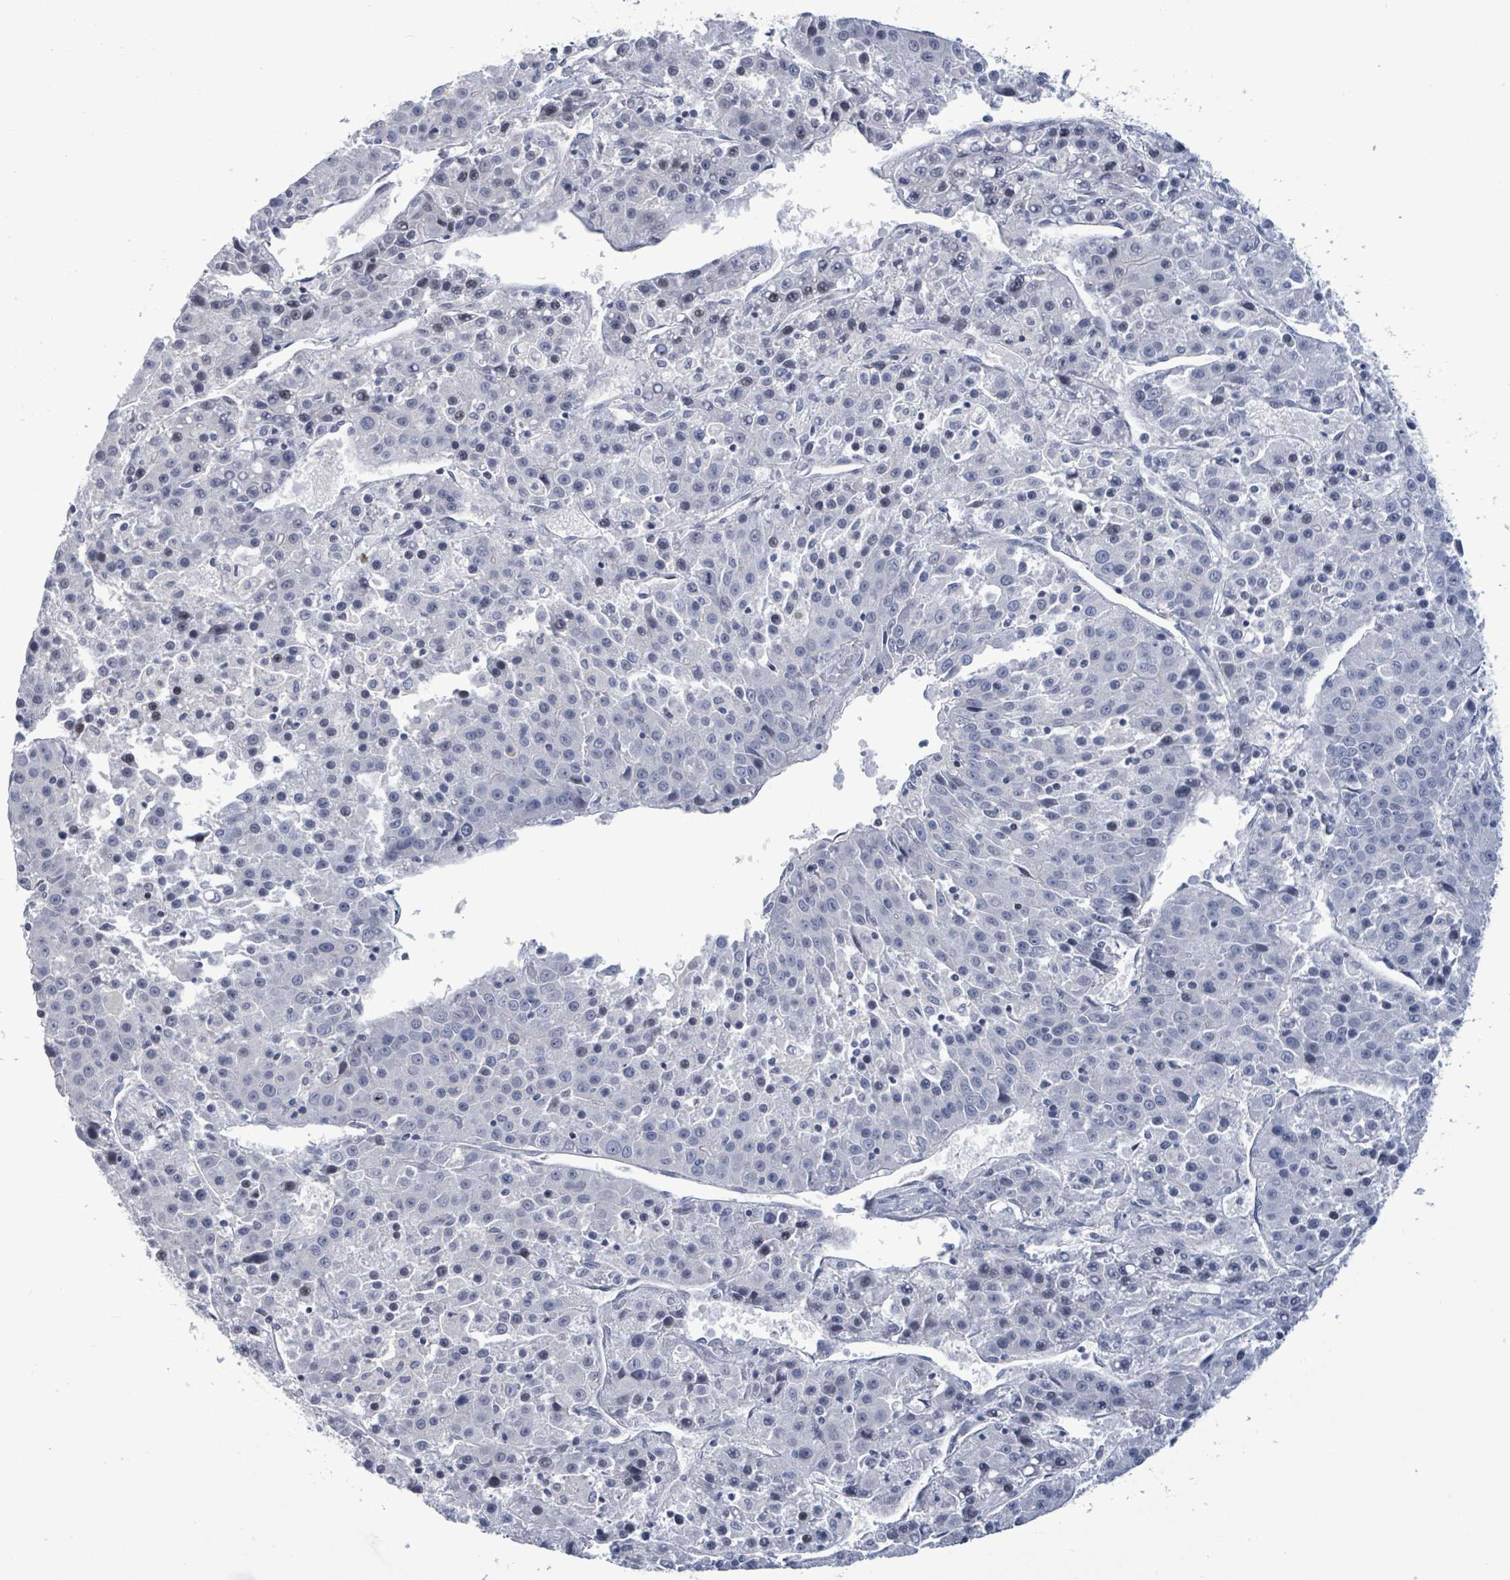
{"staining": {"intensity": "negative", "quantity": "none", "location": "none"}, "tissue": "liver cancer", "cell_type": "Tumor cells", "image_type": "cancer", "snomed": [{"axis": "morphology", "description": "Carcinoma, Hepatocellular, NOS"}, {"axis": "topography", "description": "Liver"}], "caption": "Liver cancer was stained to show a protein in brown. There is no significant expression in tumor cells.", "gene": "NTN3", "patient": {"sex": "female", "age": 53}}